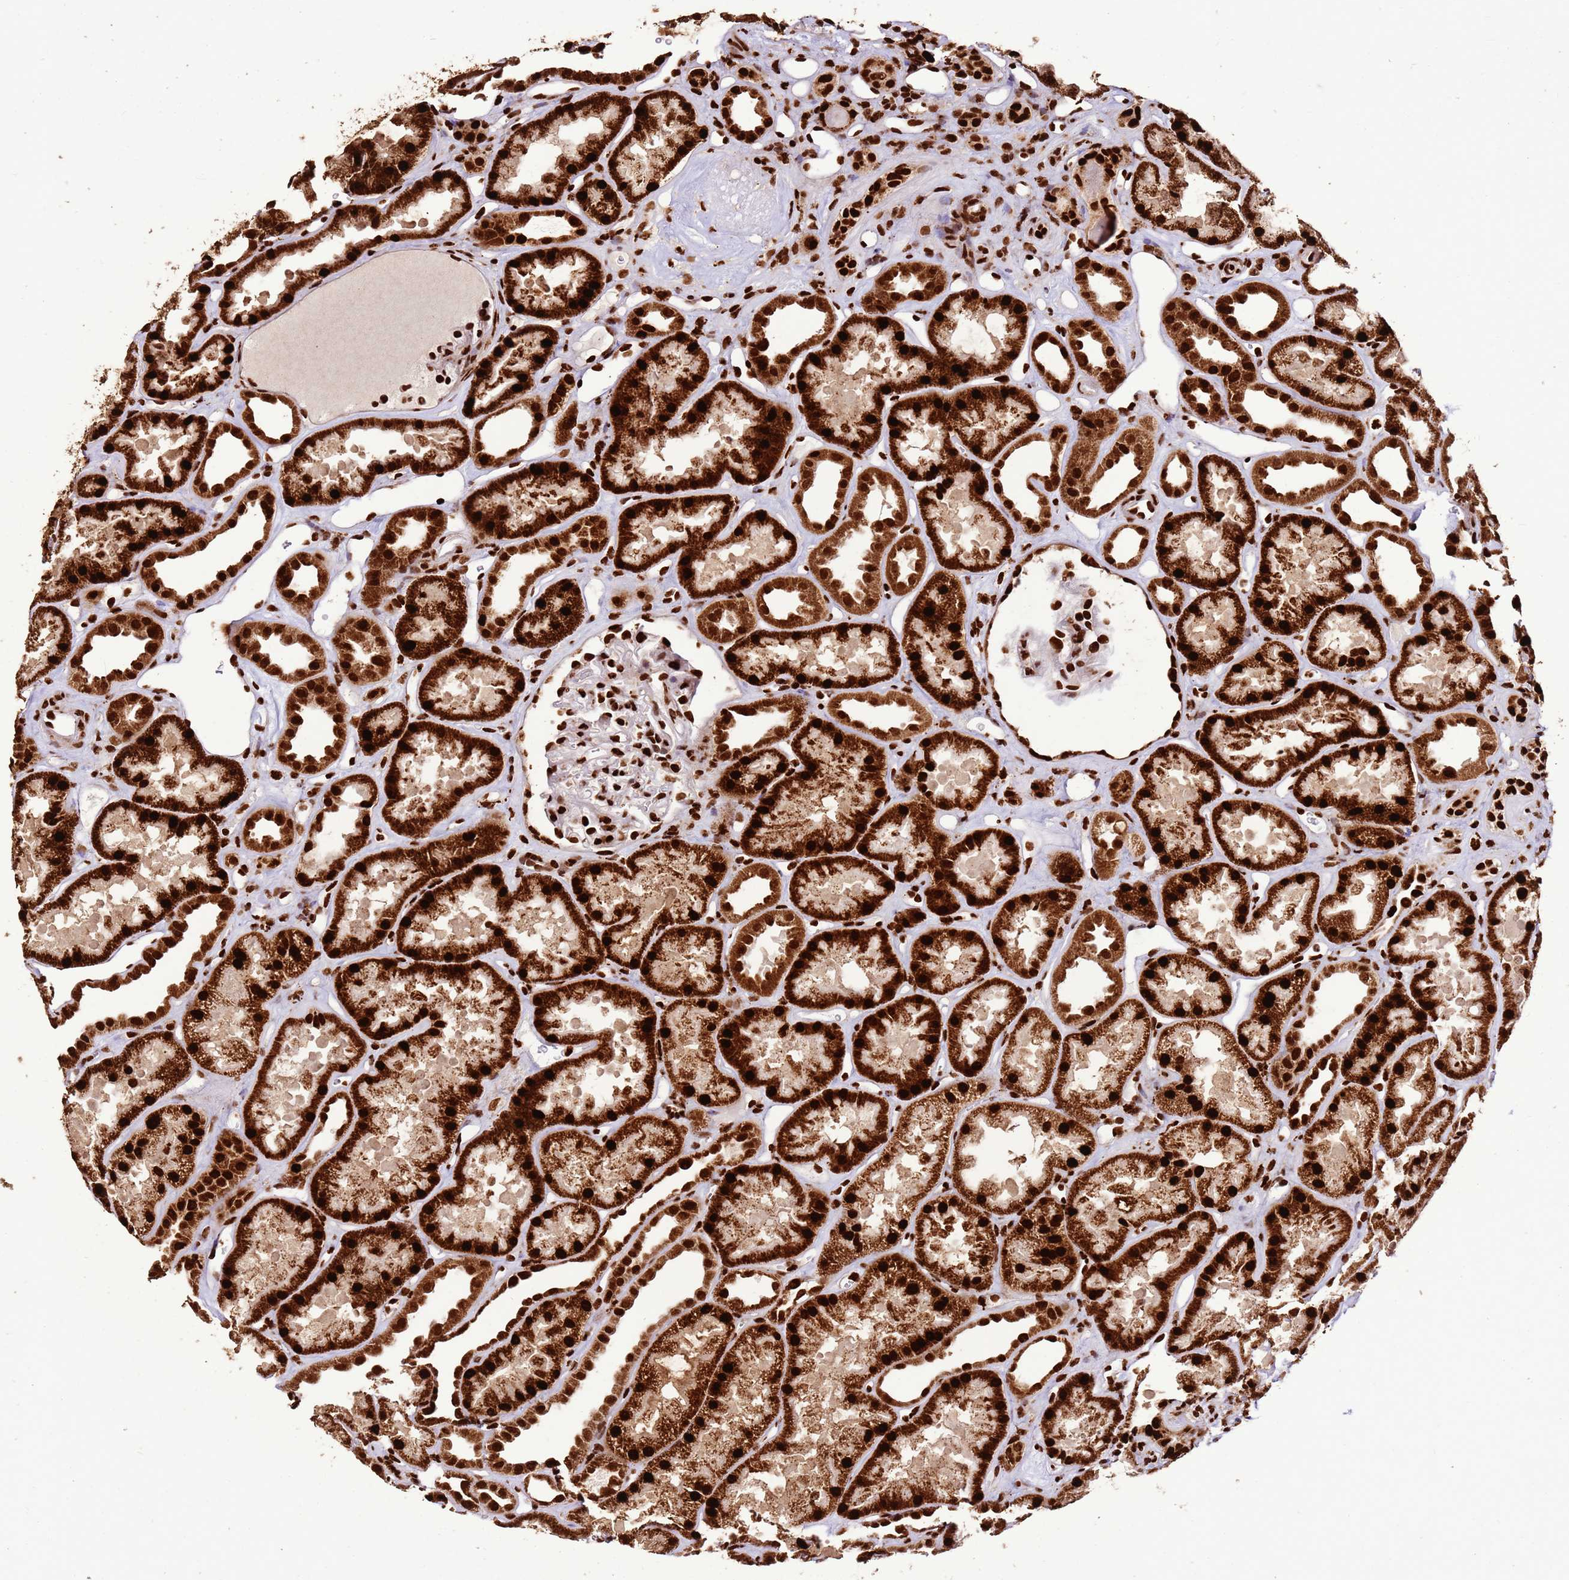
{"staining": {"intensity": "strong", "quantity": ">75%", "location": "nuclear"}, "tissue": "kidney", "cell_type": "Cells in glomeruli", "image_type": "normal", "snomed": [{"axis": "morphology", "description": "Normal tissue, NOS"}, {"axis": "topography", "description": "Kidney"}], "caption": "Benign kidney was stained to show a protein in brown. There is high levels of strong nuclear positivity in approximately >75% of cells in glomeruli.", "gene": "HNRNPAB", "patient": {"sex": "male", "age": 61}}